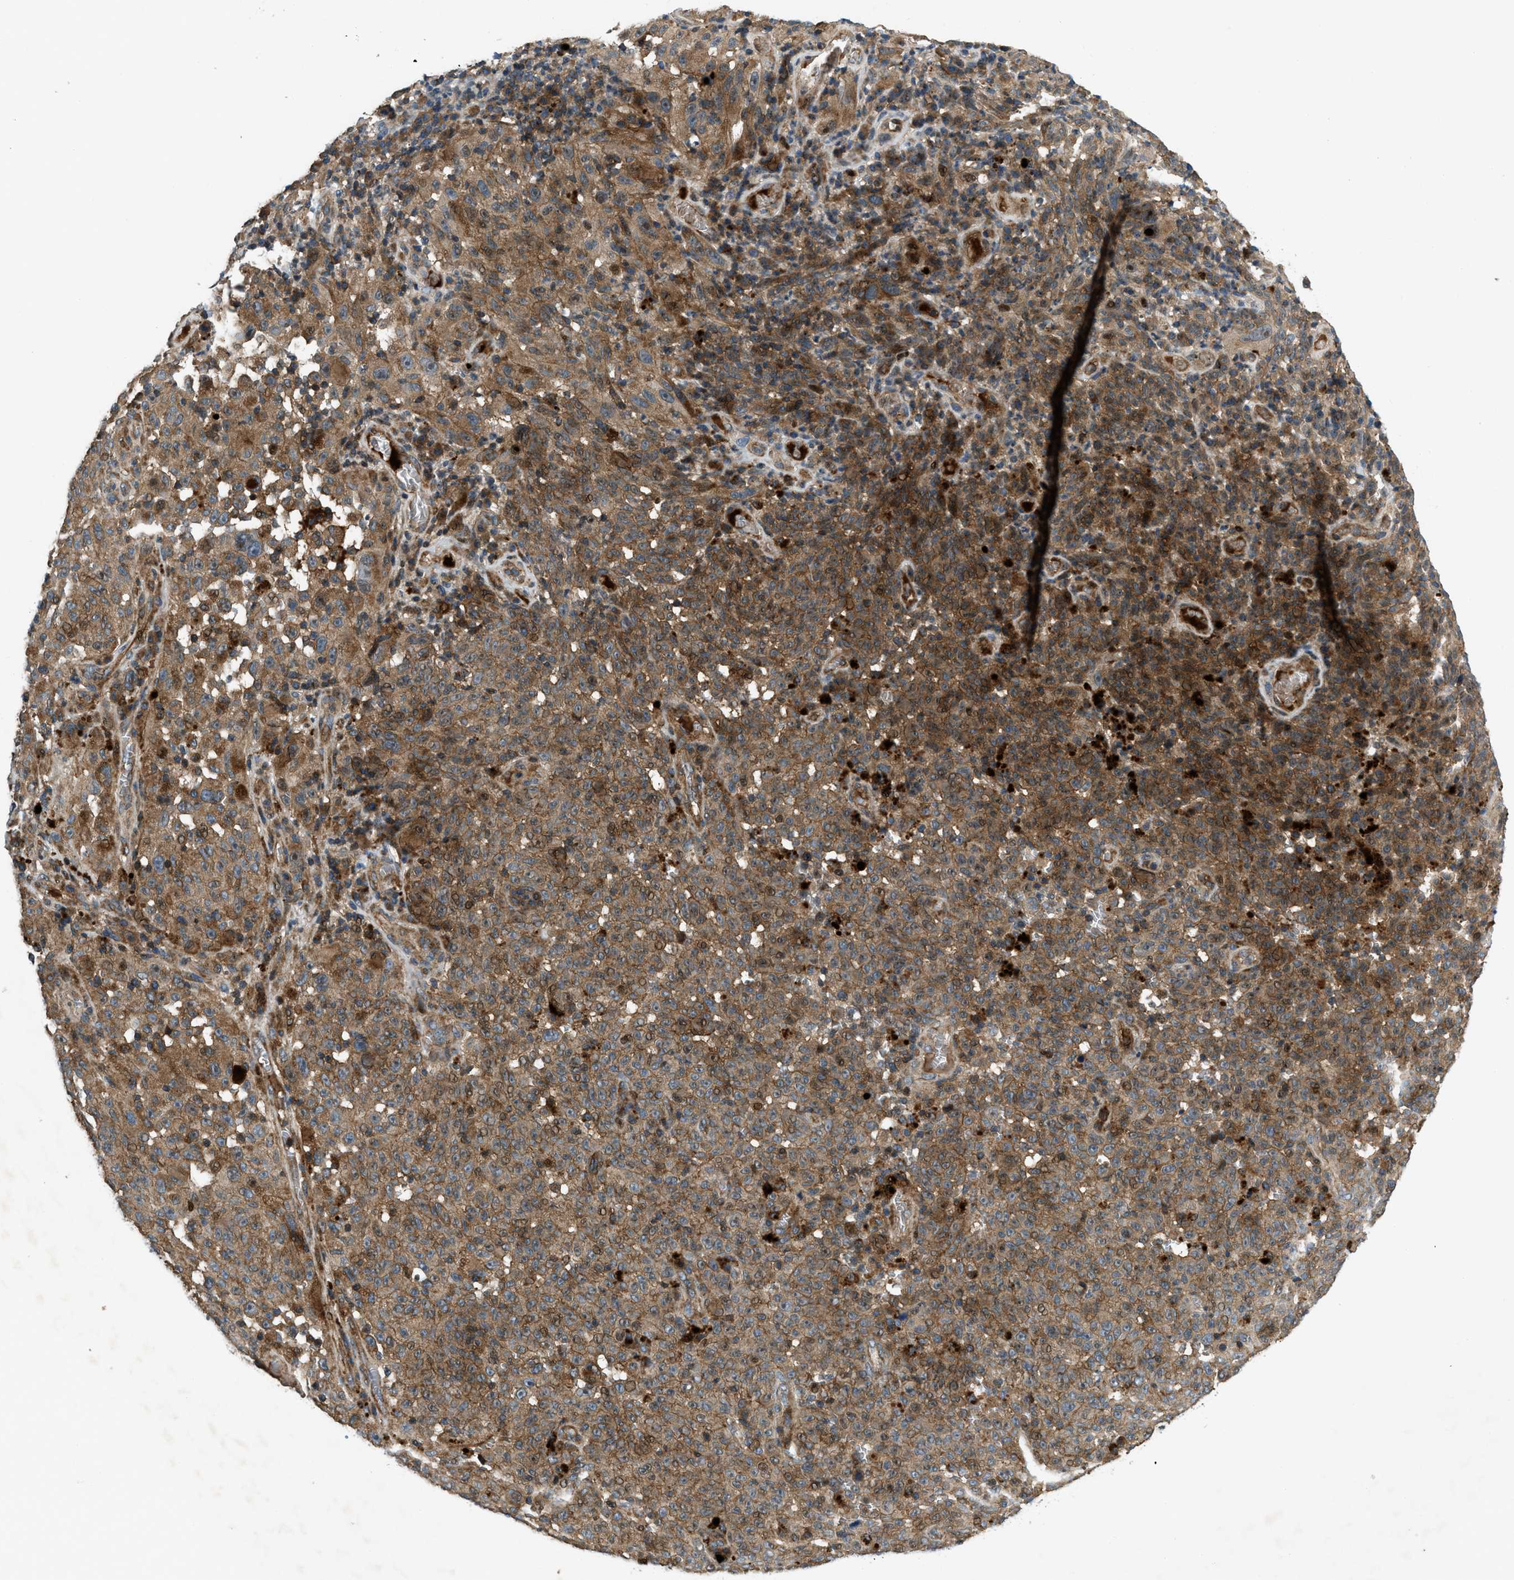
{"staining": {"intensity": "moderate", "quantity": ">75%", "location": "cytoplasmic/membranous"}, "tissue": "melanoma", "cell_type": "Tumor cells", "image_type": "cancer", "snomed": [{"axis": "morphology", "description": "Malignant melanoma, NOS"}, {"axis": "topography", "description": "Skin"}], "caption": "Melanoma stained with DAB (3,3'-diaminobenzidine) immunohistochemistry displays medium levels of moderate cytoplasmic/membranous positivity in approximately >75% of tumor cells. Using DAB (brown) and hematoxylin (blue) stains, captured at high magnification using brightfield microscopy.", "gene": "CNNM3", "patient": {"sex": "female", "age": 82}}